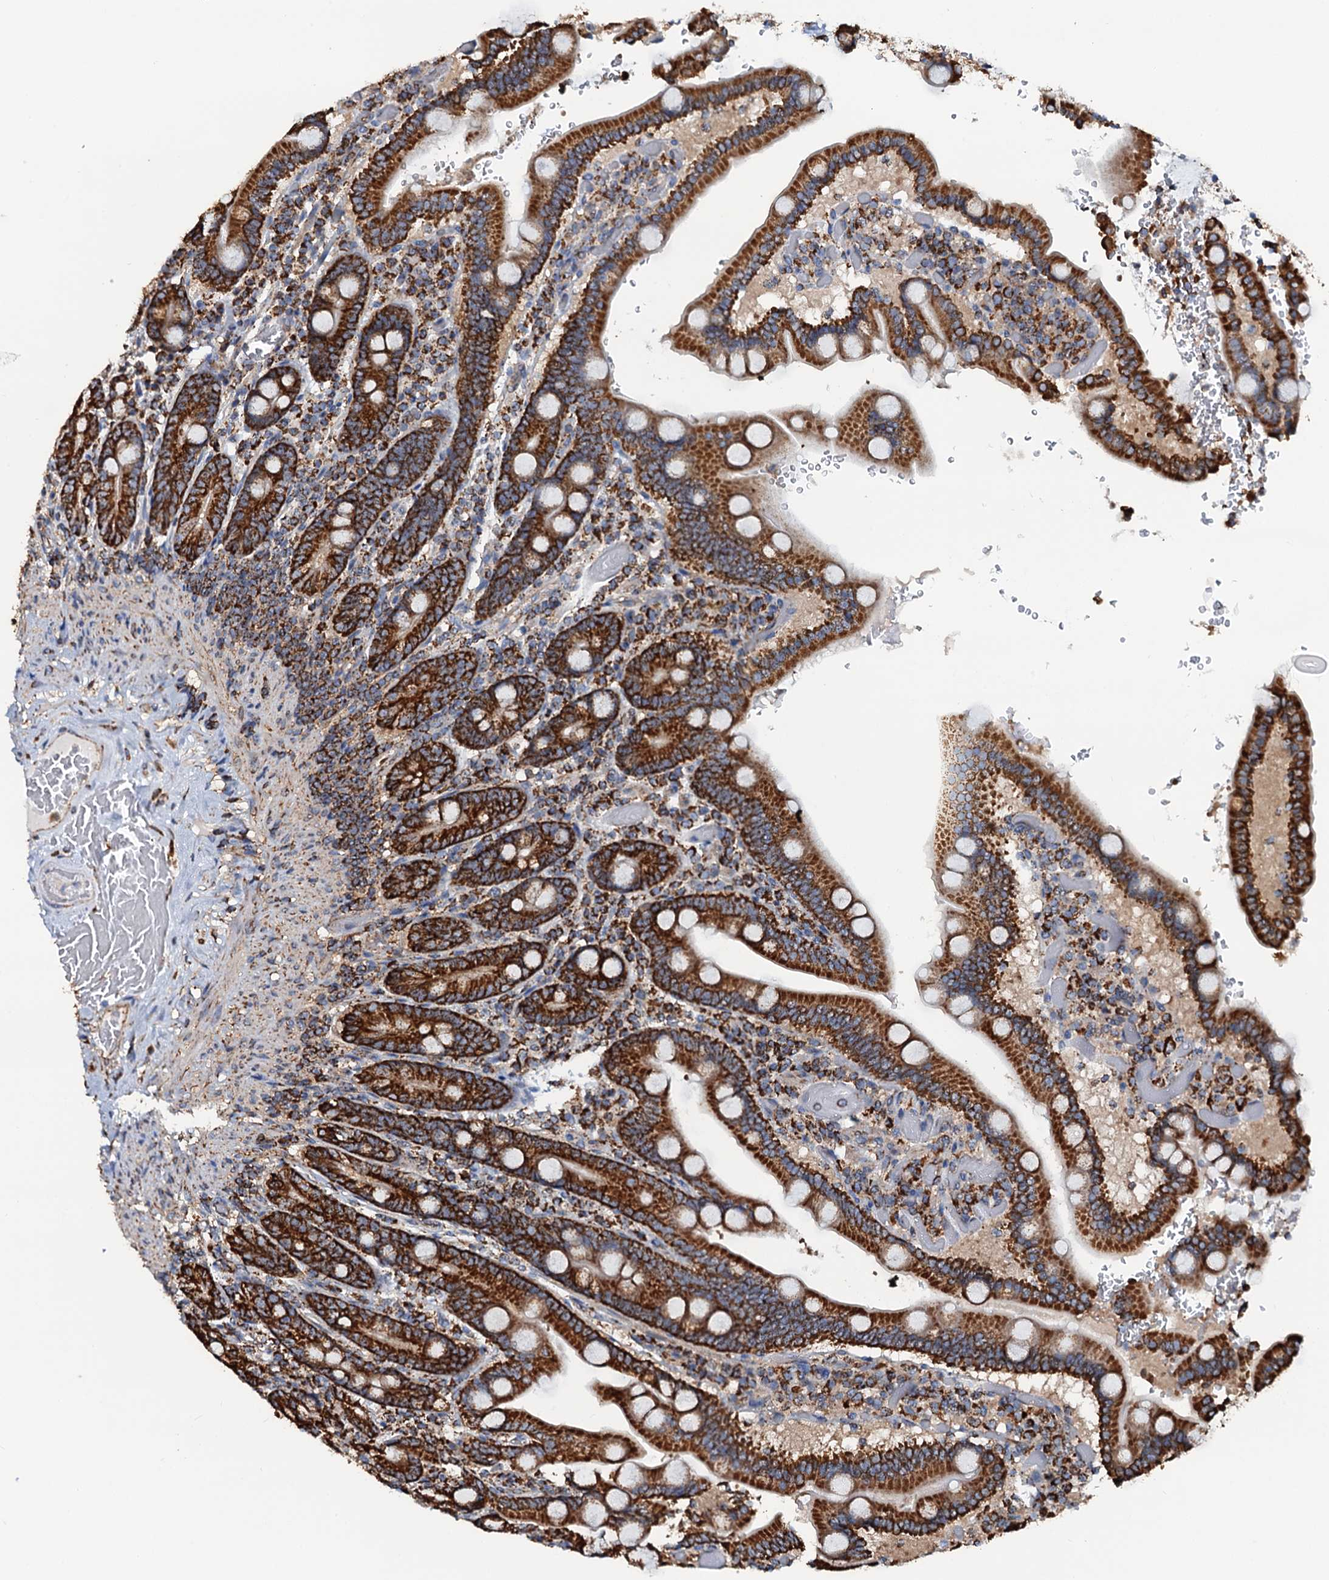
{"staining": {"intensity": "strong", "quantity": ">75%", "location": "cytoplasmic/membranous"}, "tissue": "duodenum", "cell_type": "Glandular cells", "image_type": "normal", "snomed": [{"axis": "morphology", "description": "Normal tissue, NOS"}, {"axis": "topography", "description": "Duodenum"}], "caption": "Immunohistochemistry (IHC) micrograph of unremarkable human duodenum stained for a protein (brown), which displays high levels of strong cytoplasmic/membranous staining in approximately >75% of glandular cells.", "gene": "AAGAB", "patient": {"sex": "female", "age": 62}}